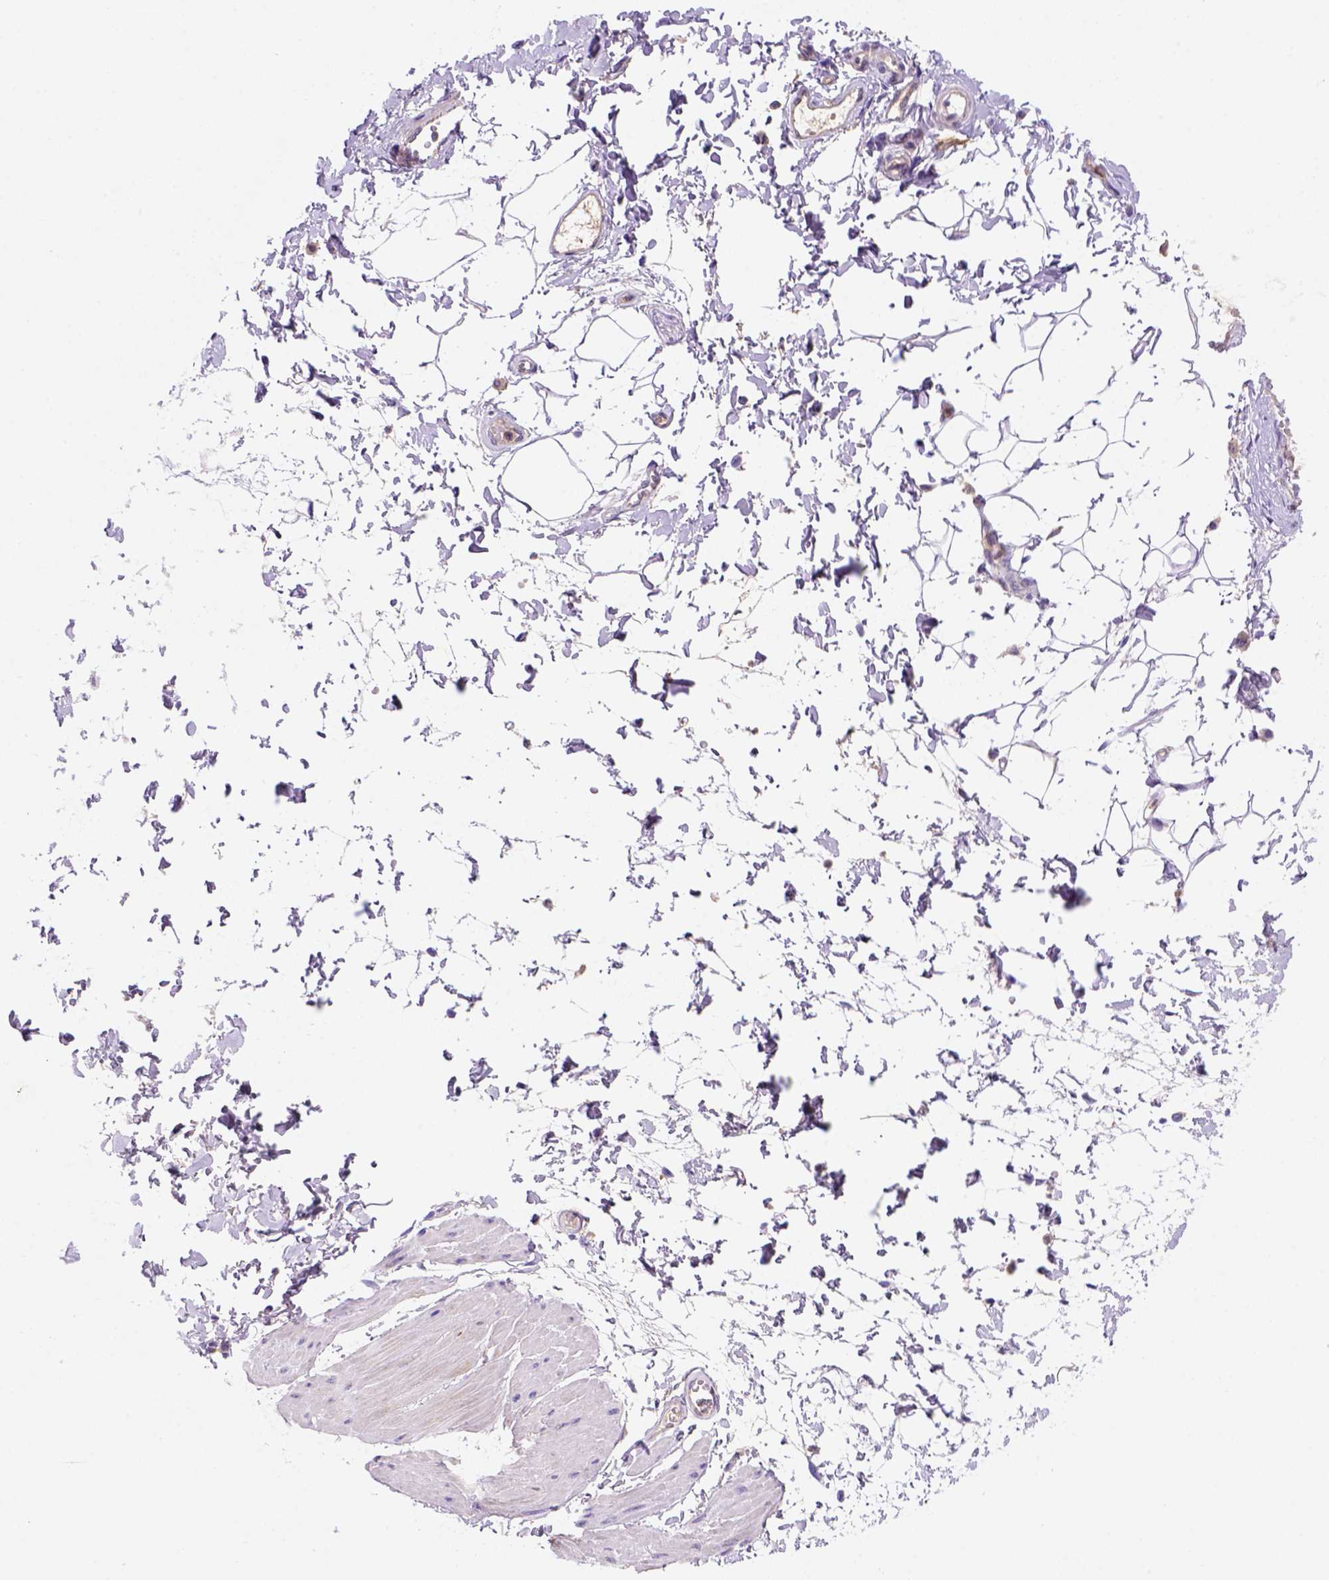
{"staining": {"intensity": "negative", "quantity": "none", "location": "none"}, "tissue": "adipose tissue", "cell_type": "Adipocytes", "image_type": "normal", "snomed": [{"axis": "morphology", "description": "Normal tissue, NOS"}, {"axis": "topography", "description": "Smooth muscle"}, {"axis": "topography", "description": "Peripheral nerve tissue"}], "caption": "High power microscopy image of an immunohistochemistry (IHC) photomicrograph of benign adipose tissue, revealing no significant staining in adipocytes. (IHC, brightfield microscopy, high magnification).", "gene": "INPP5D", "patient": {"sex": "male", "age": 58}}